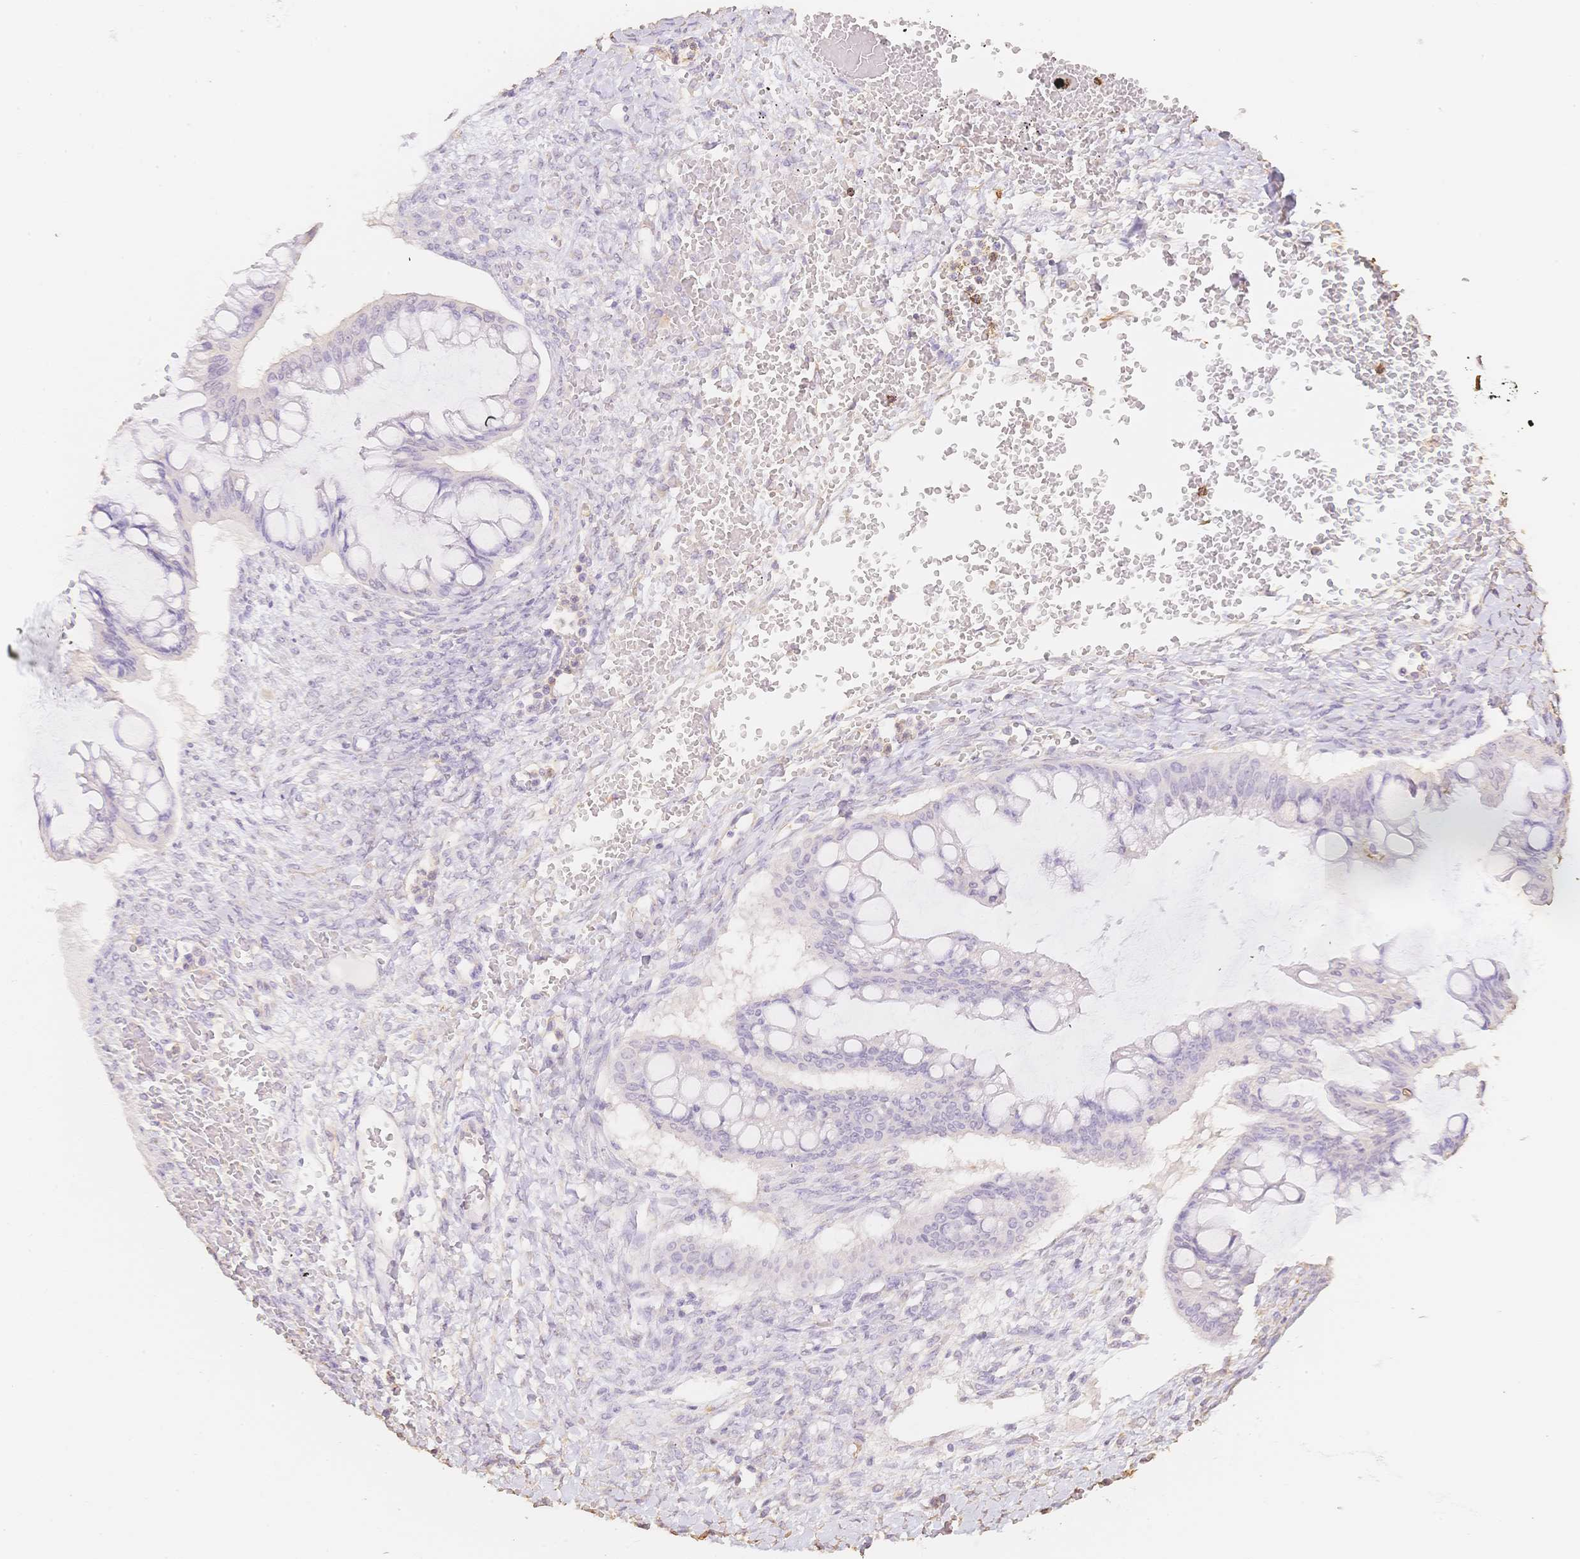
{"staining": {"intensity": "negative", "quantity": "none", "location": "none"}, "tissue": "ovarian cancer", "cell_type": "Tumor cells", "image_type": "cancer", "snomed": [{"axis": "morphology", "description": "Cystadenocarcinoma, mucinous, NOS"}, {"axis": "topography", "description": "Ovary"}], "caption": "IHC histopathology image of ovarian cancer (mucinous cystadenocarcinoma) stained for a protein (brown), which displays no positivity in tumor cells.", "gene": "MBOAT7", "patient": {"sex": "female", "age": 73}}